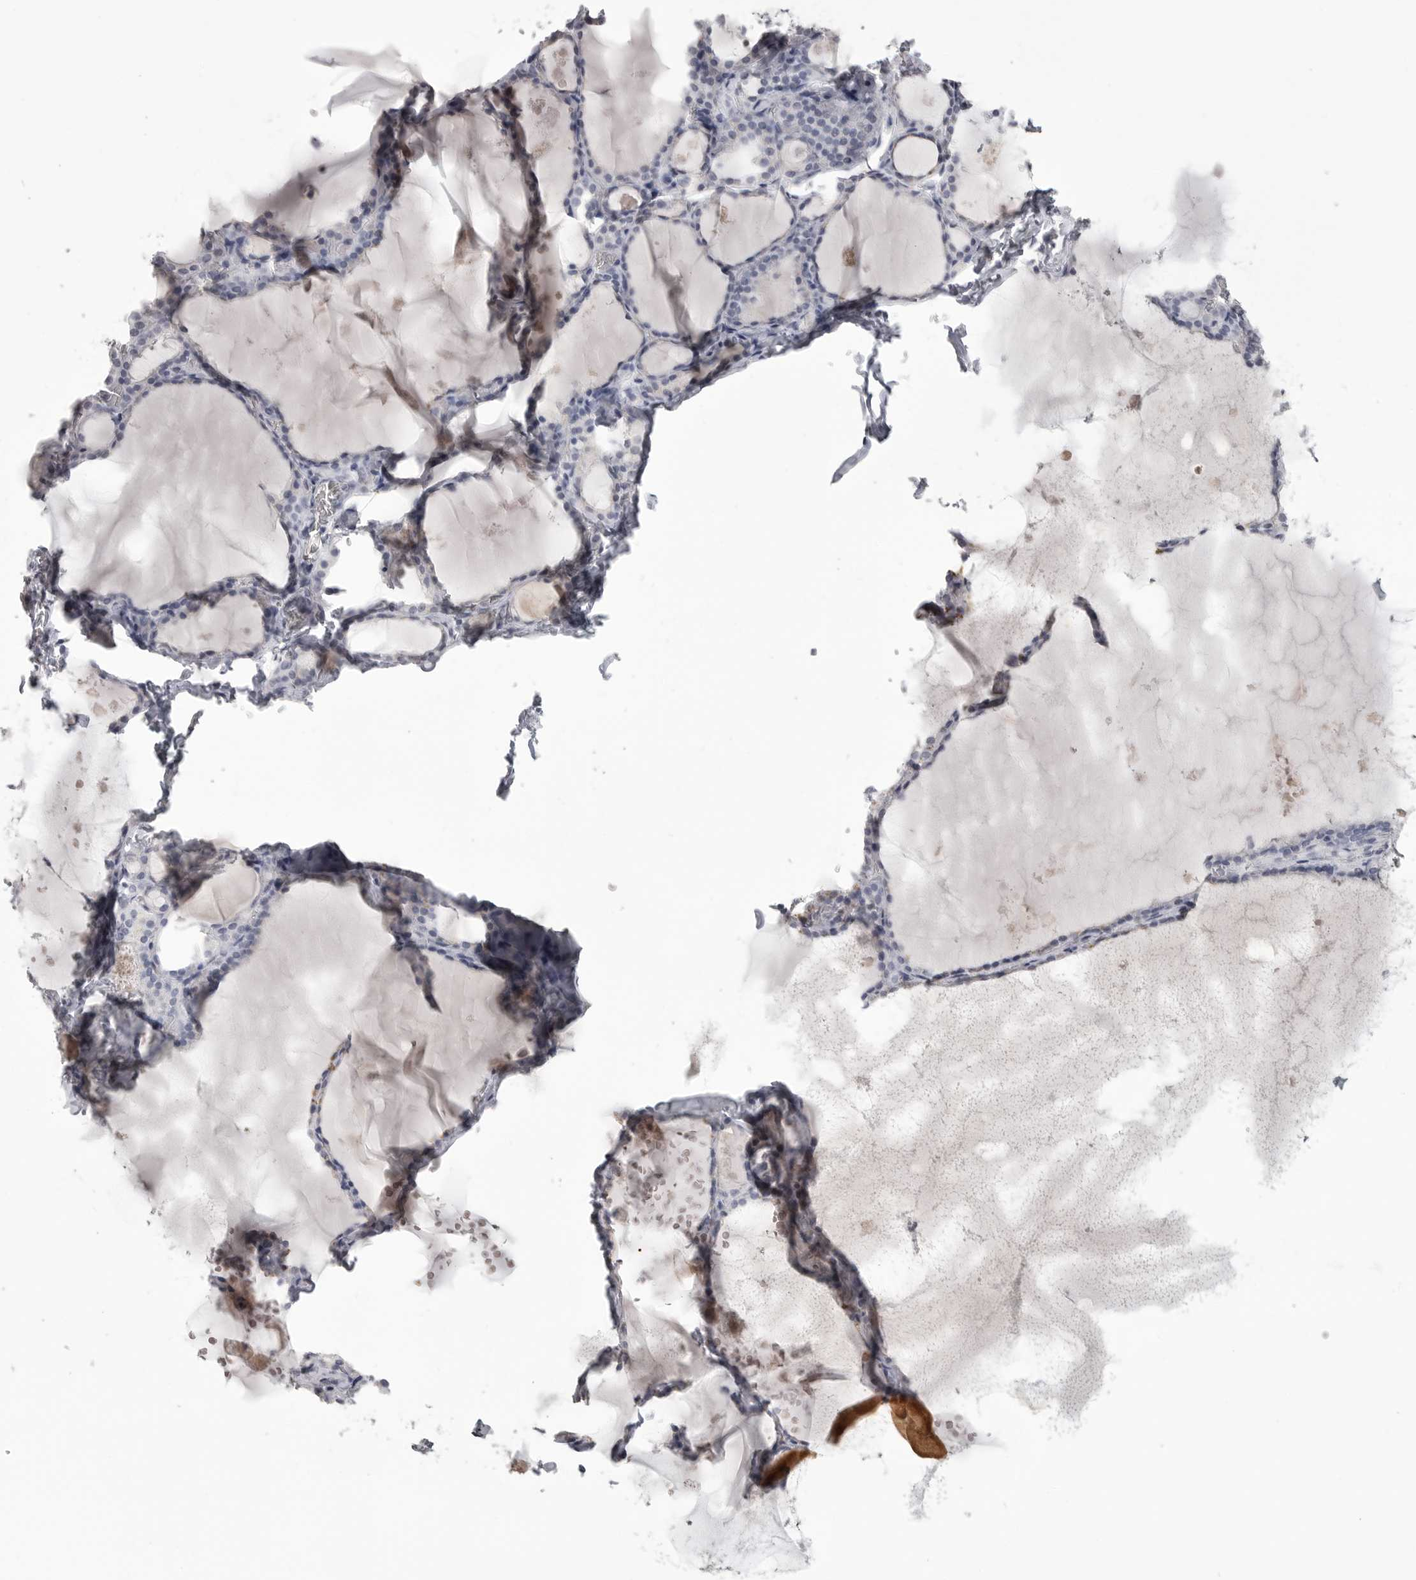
{"staining": {"intensity": "negative", "quantity": "none", "location": "none"}, "tissue": "thyroid gland", "cell_type": "Glandular cells", "image_type": "normal", "snomed": [{"axis": "morphology", "description": "Normal tissue, NOS"}, {"axis": "topography", "description": "Thyroid gland"}], "caption": "The IHC image has no significant staining in glandular cells of thyroid gland. The staining was performed using DAB to visualize the protein expression in brown, while the nuclei were stained in blue with hematoxylin (Magnification: 20x).", "gene": "TIMP1", "patient": {"sex": "male", "age": 56}}